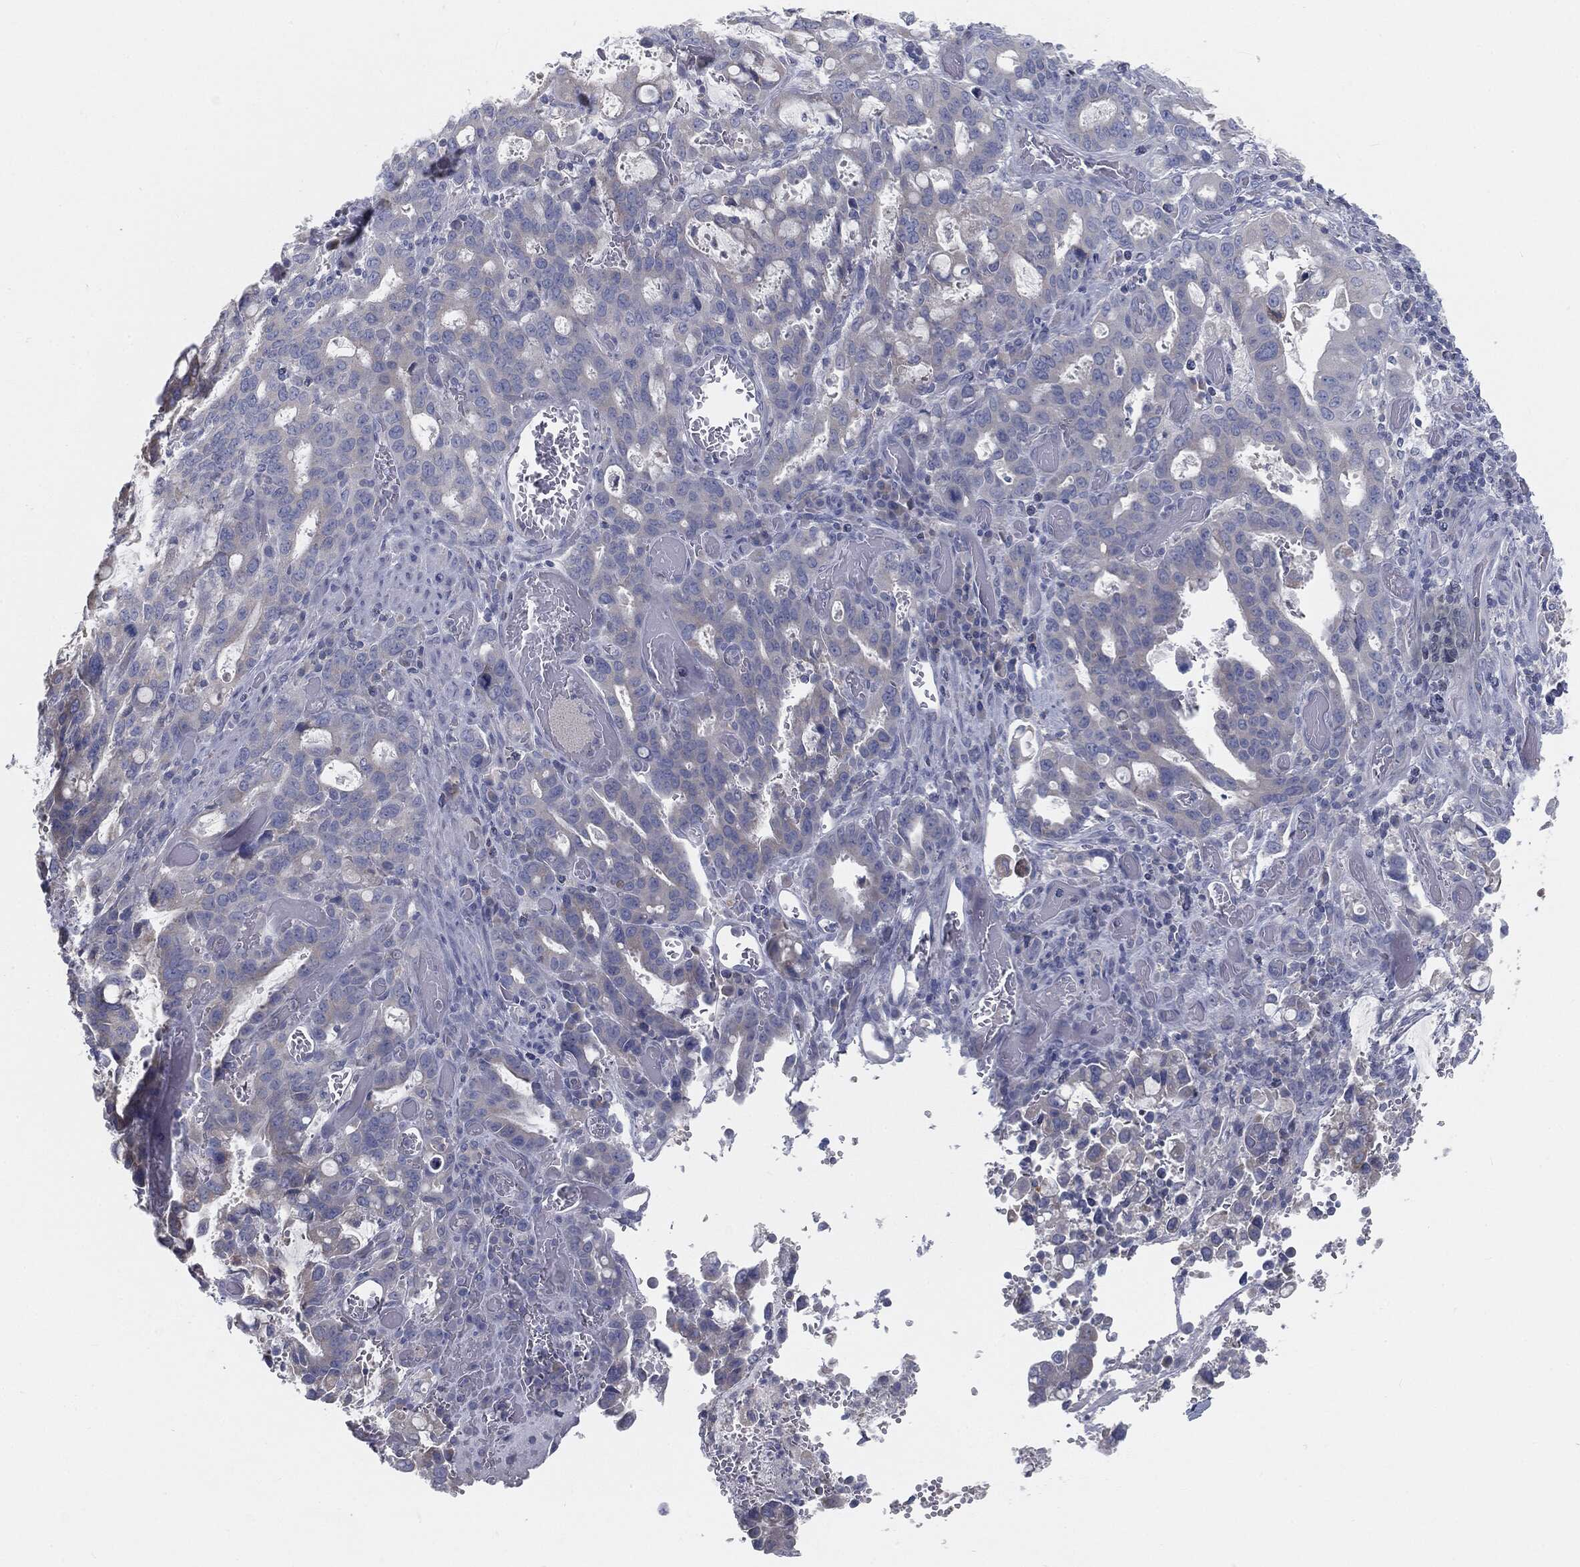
{"staining": {"intensity": "negative", "quantity": "none", "location": "none"}, "tissue": "stomach cancer", "cell_type": "Tumor cells", "image_type": "cancer", "snomed": [{"axis": "morphology", "description": "Adenocarcinoma, NOS"}, {"axis": "topography", "description": "Stomach, upper"}, {"axis": "topography", "description": "Stomach"}], "caption": "Immunohistochemical staining of stomach cancer (adenocarcinoma) shows no significant staining in tumor cells.", "gene": "CAV3", "patient": {"sex": "male", "age": 62}}